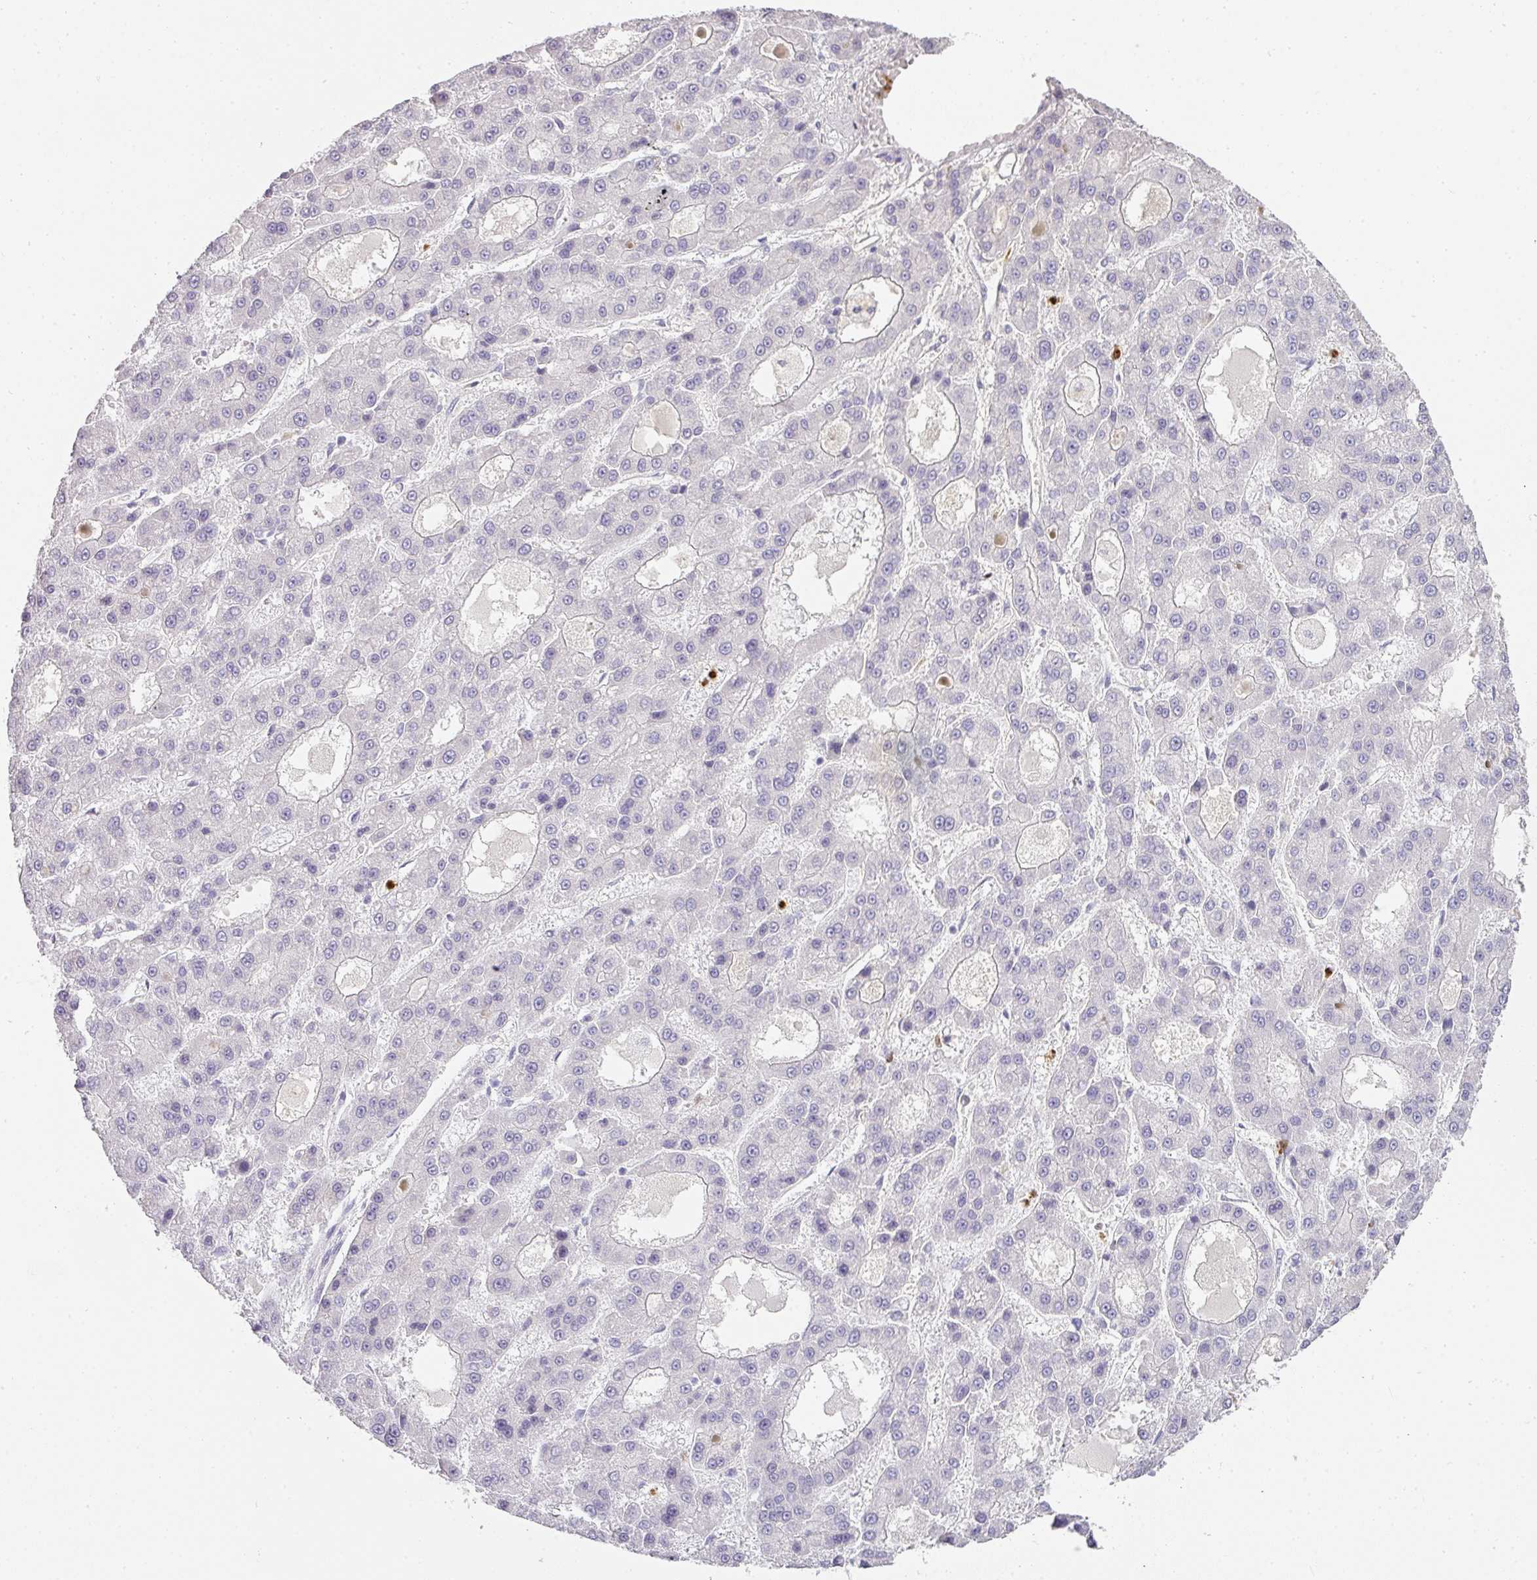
{"staining": {"intensity": "negative", "quantity": "none", "location": "none"}, "tissue": "liver cancer", "cell_type": "Tumor cells", "image_type": "cancer", "snomed": [{"axis": "morphology", "description": "Carcinoma, Hepatocellular, NOS"}, {"axis": "topography", "description": "Liver"}], "caption": "An image of human hepatocellular carcinoma (liver) is negative for staining in tumor cells.", "gene": "HHEX", "patient": {"sex": "male", "age": 70}}